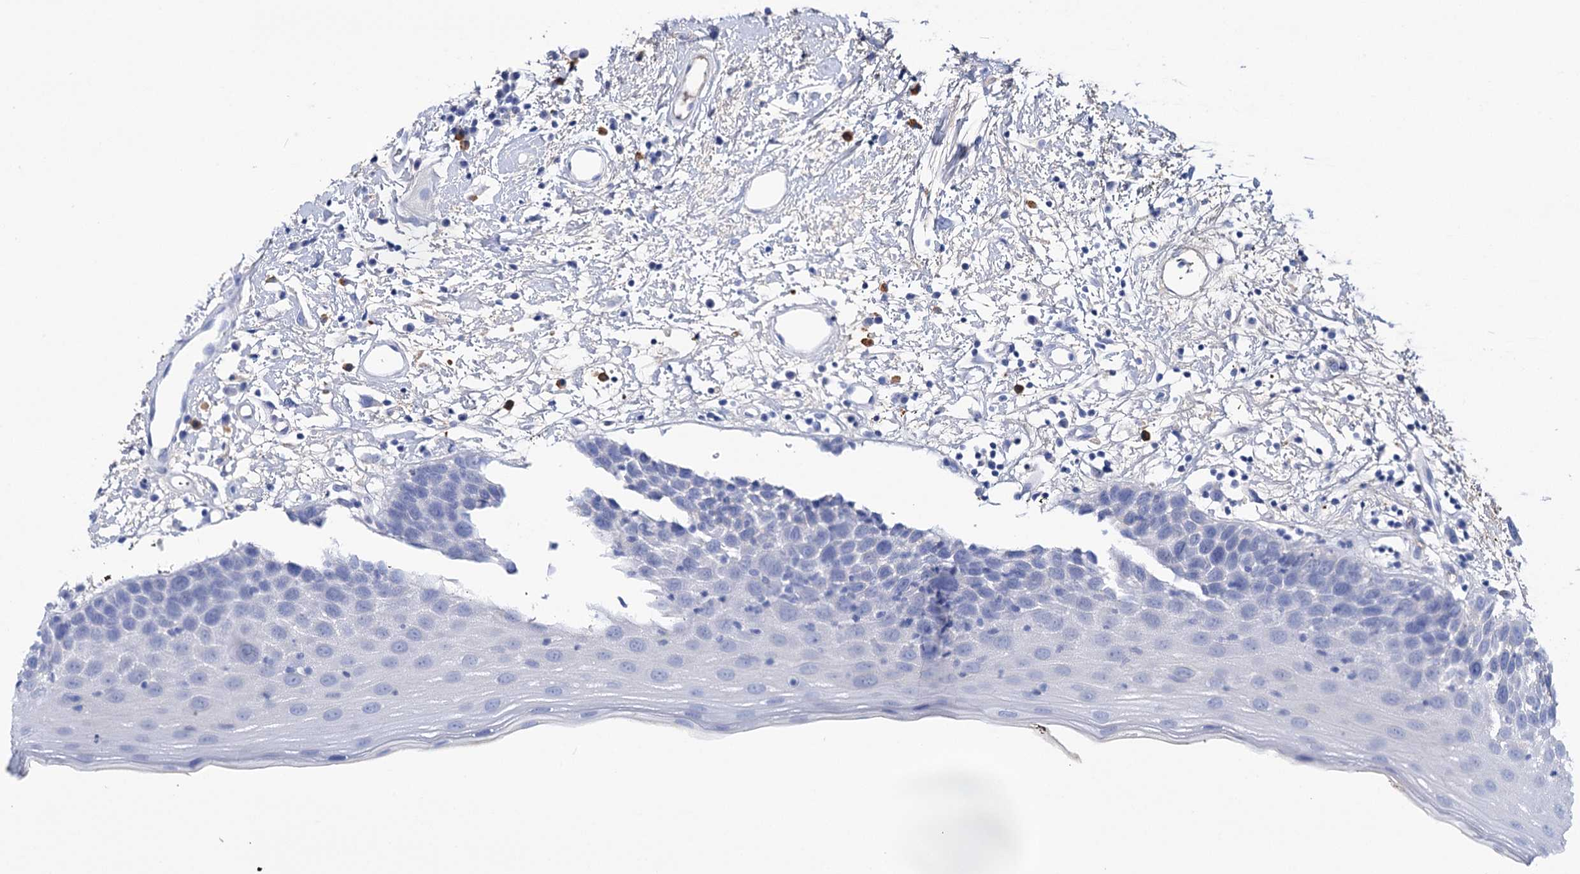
{"staining": {"intensity": "negative", "quantity": "none", "location": "none"}, "tissue": "oral mucosa", "cell_type": "Squamous epithelial cells", "image_type": "normal", "snomed": [{"axis": "morphology", "description": "Normal tissue, NOS"}, {"axis": "topography", "description": "Oral tissue"}], "caption": "Protein analysis of normal oral mucosa demonstrates no significant expression in squamous epithelial cells. (DAB (3,3'-diaminobenzidine) immunohistochemistry (IHC) with hematoxylin counter stain).", "gene": "FBXW12", "patient": {"sex": "male", "age": 74}}